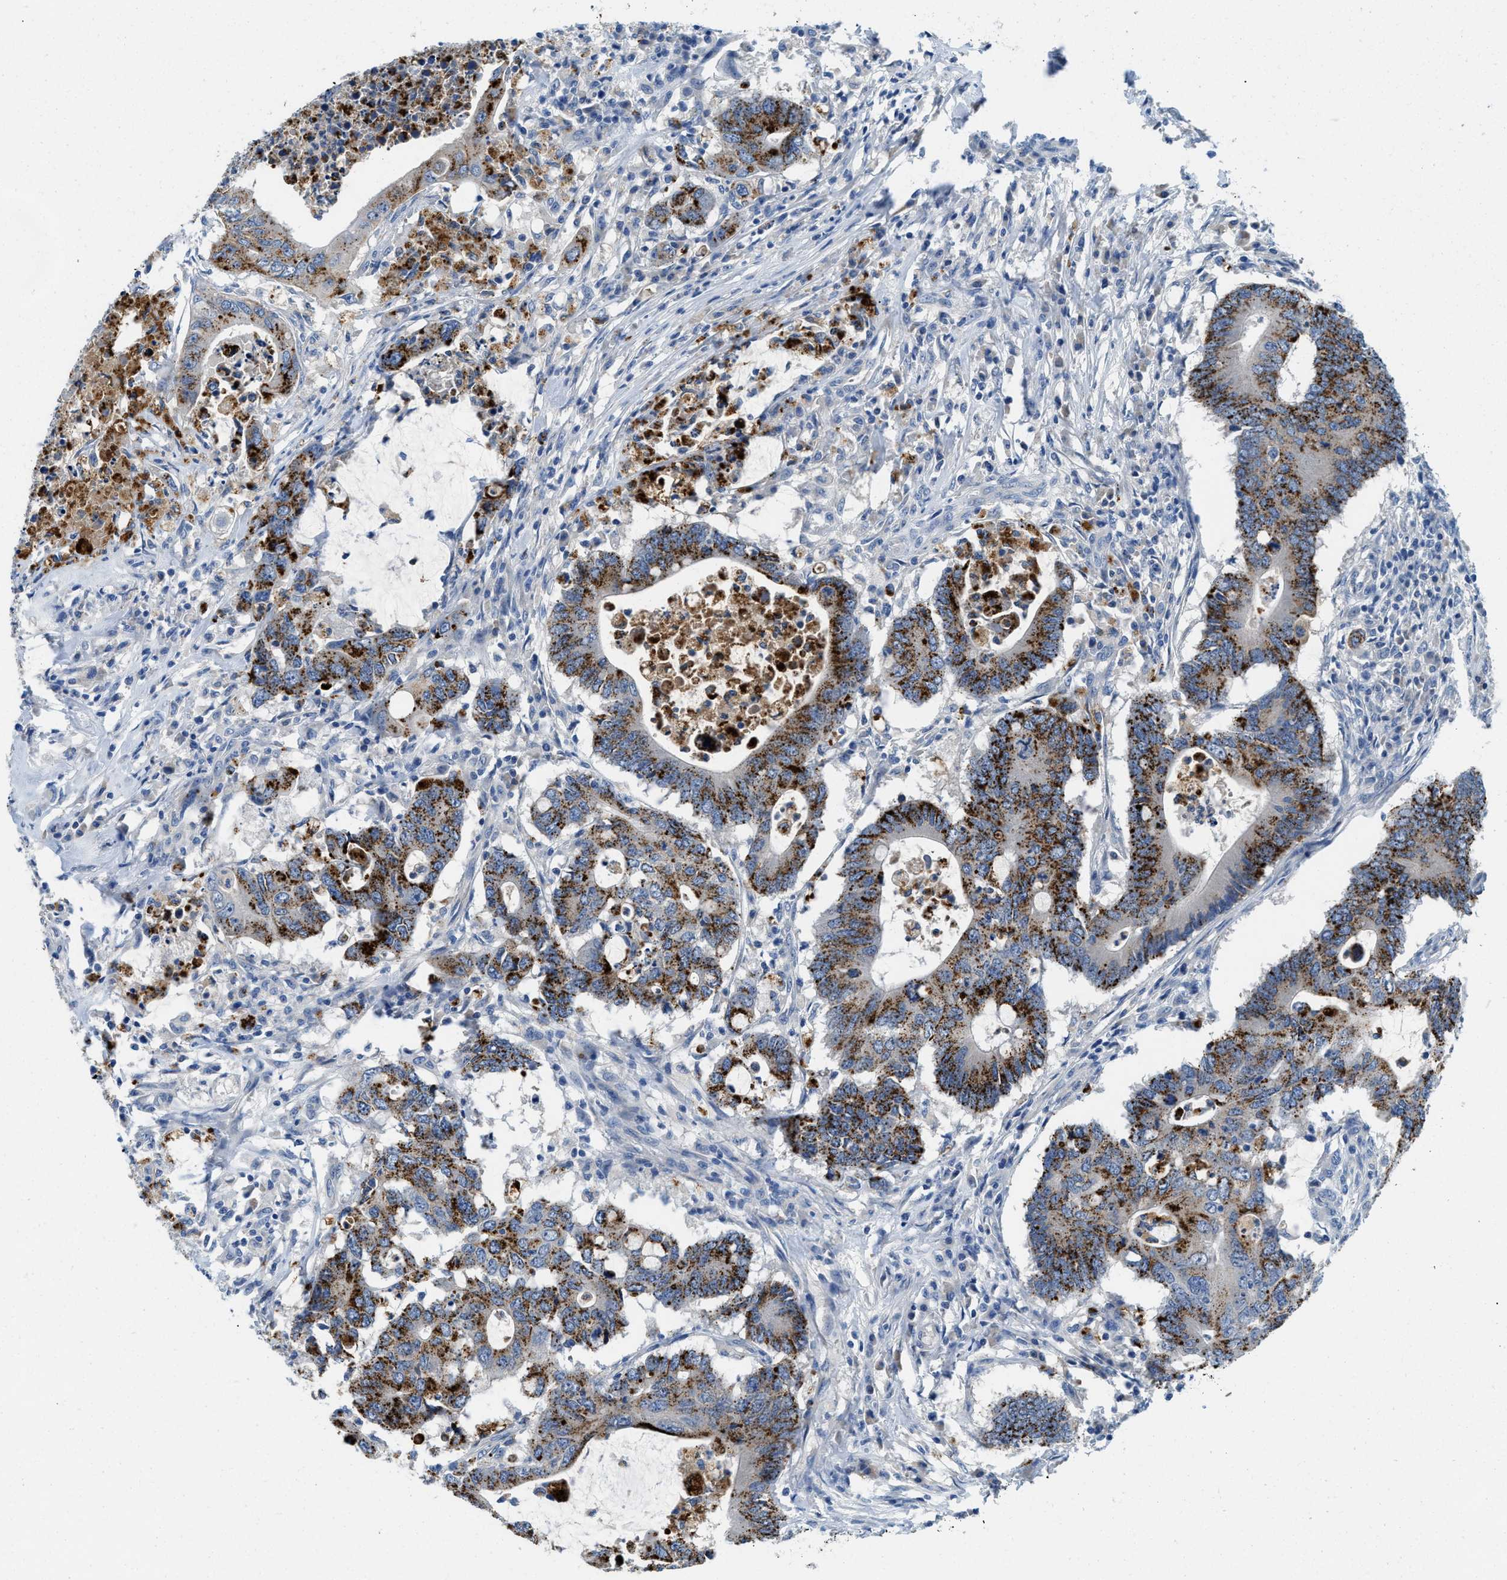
{"staining": {"intensity": "strong", "quantity": "25%-75%", "location": "cytoplasmic/membranous"}, "tissue": "colorectal cancer", "cell_type": "Tumor cells", "image_type": "cancer", "snomed": [{"axis": "morphology", "description": "Adenocarcinoma, NOS"}, {"axis": "topography", "description": "Colon"}], "caption": "IHC (DAB) staining of human colorectal cancer (adenocarcinoma) exhibits strong cytoplasmic/membranous protein expression in approximately 25%-75% of tumor cells. The staining was performed using DAB (3,3'-diaminobenzidine) to visualize the protein expression in brown, while the nuclei were stained in blue with hematoxylin (Magnification: 20x).", "gene": "TSPAN3", "patient": {"sex": "male", "age": 71}}